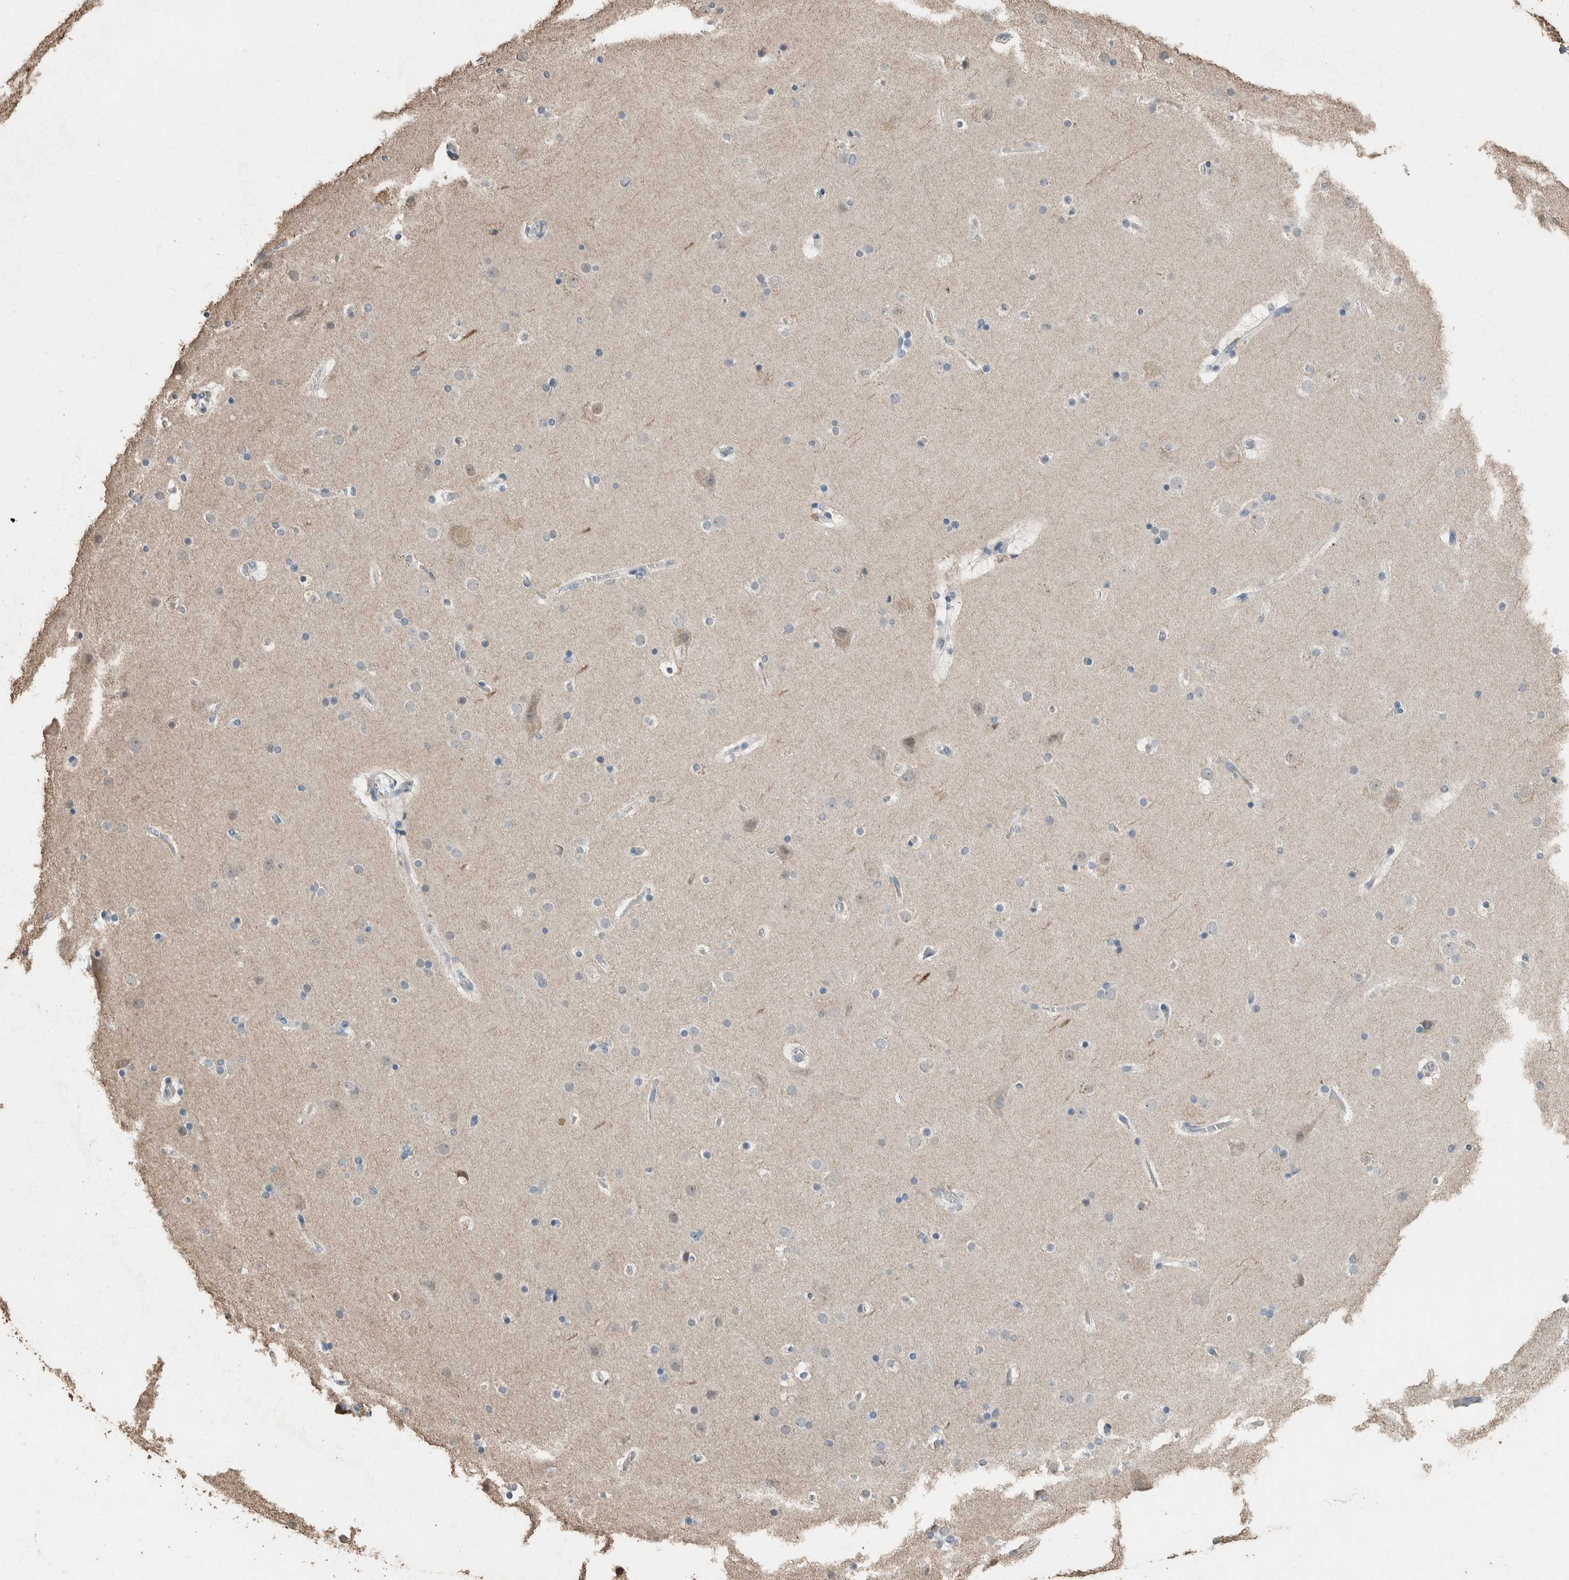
{"staining": {"intensity": "negative", "quantity": "none", "location": "none"}, "tissue": "cerebral cortex", "cell_type": "Endothelial cells", "image_type": "normal", "snomed": [{"axis": "morphology", "description": "Normal tissue, NOS"}, {"axis": "topography", "description": "Cerebral cortex"}], "caption": "Histopathology image shows no protein positivity in endothelial cells of unremarkable cerebral cortex. Nuclei are stained in blue.", "gene": "ACVR2B", "patient": {"sex": "male", "age": 57}}